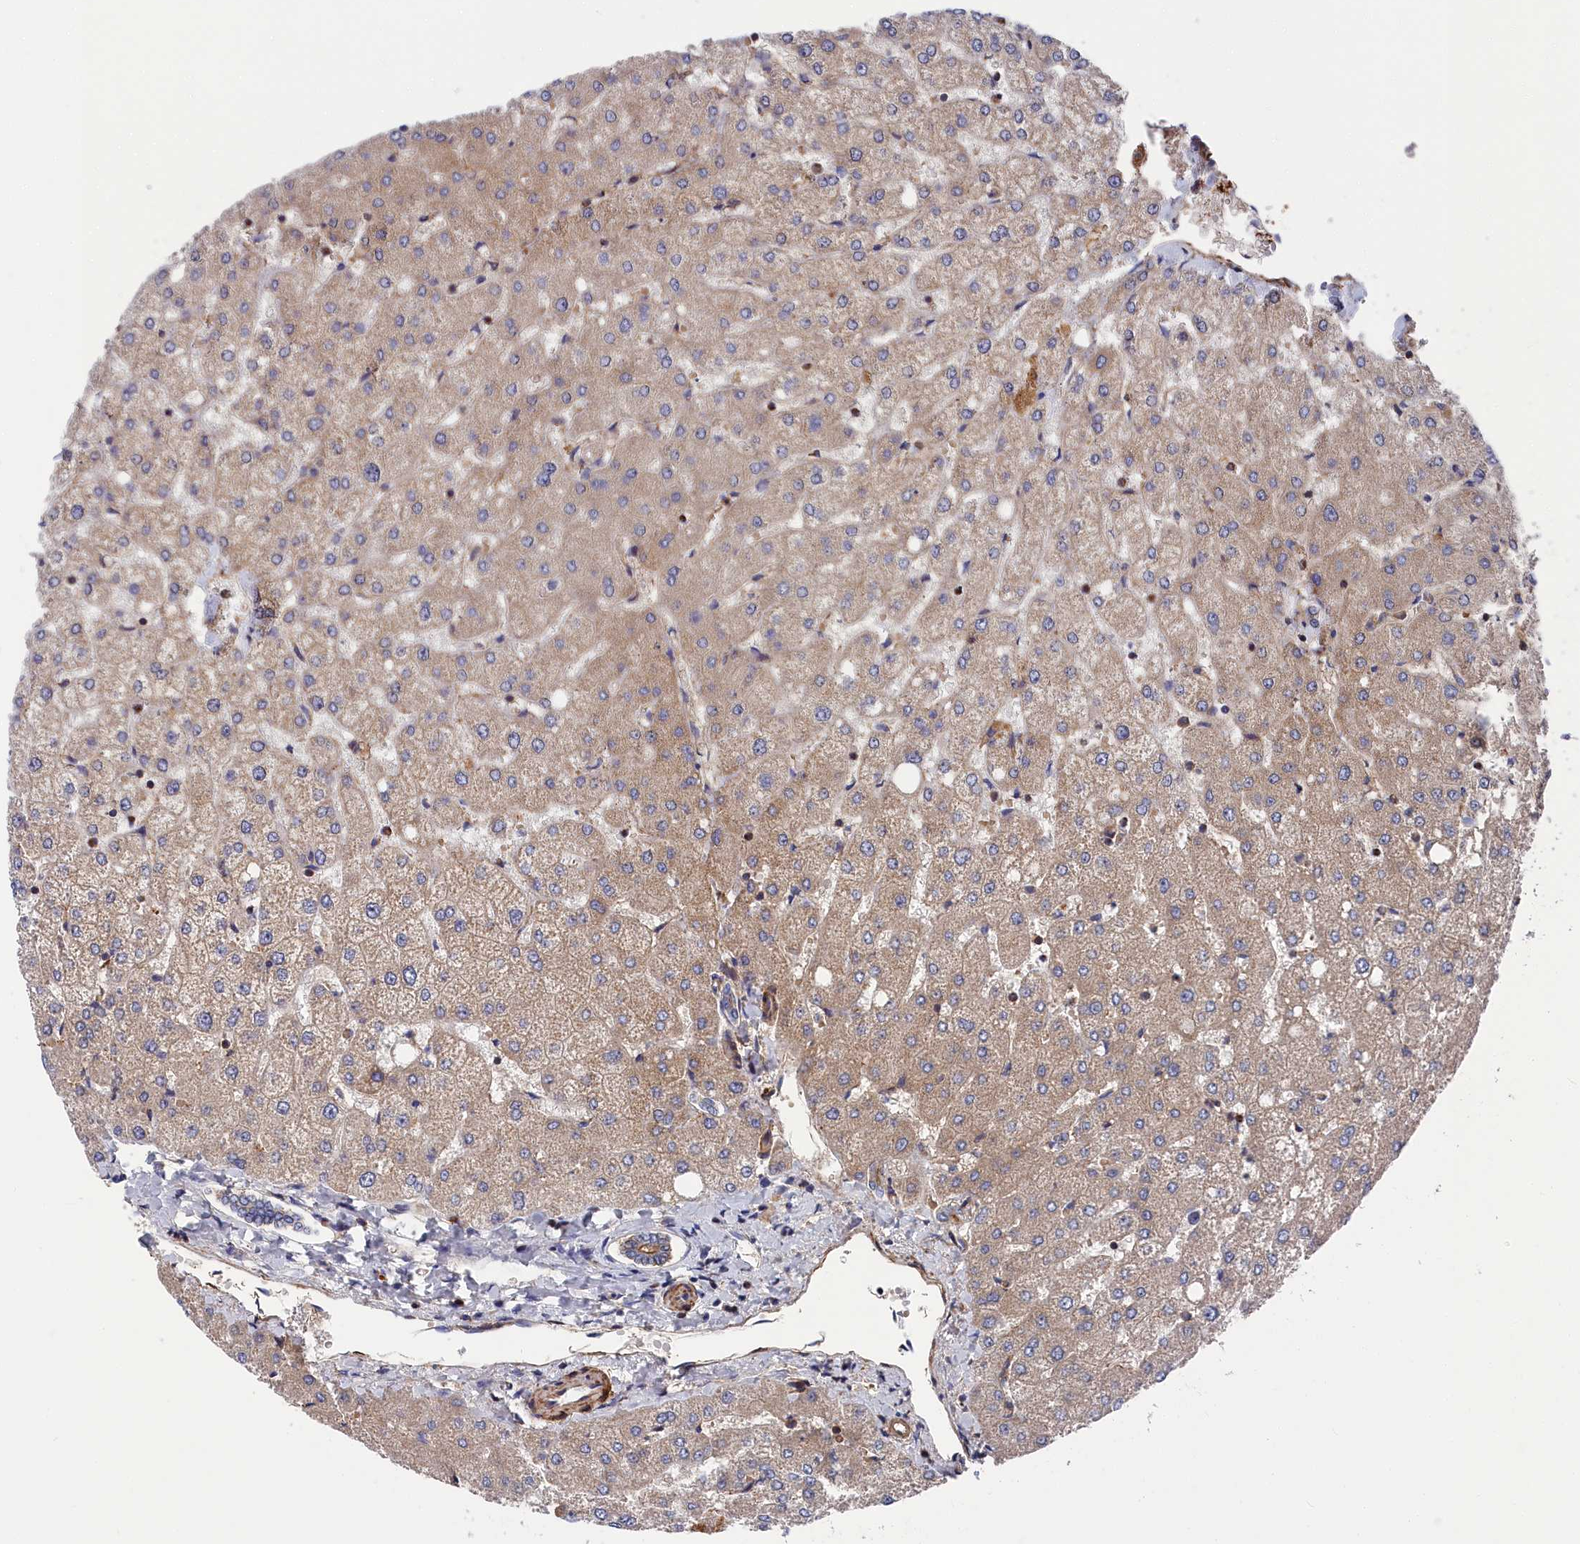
{"staining": {"intensity": "moderate", "quantity": "<25%", "location": "cytoplasmic/membranous"}, "tissue": "liver", "cell_type": "Cholangiocytes", "image_type": "normal", "snomed": [{"axis": "morphology", "description": "Normal tissue, NOS"}, {"axis": "topography", "description": "Liver"}], "caption": "A high-resolution micrograph shows immunohistochemistry staining of unremarkable liver, which demonstrates moderate cytoplasmic/membranous staining in approximately <25% of cholangiocytes. The staining was performed using DAB to visualize the protein expression in brown, while the nuclei were stained in blue with hematoxylin (Magnification: 20x).", "gene": "LDHD", "patient": {"sex": "female", "age": 54}}